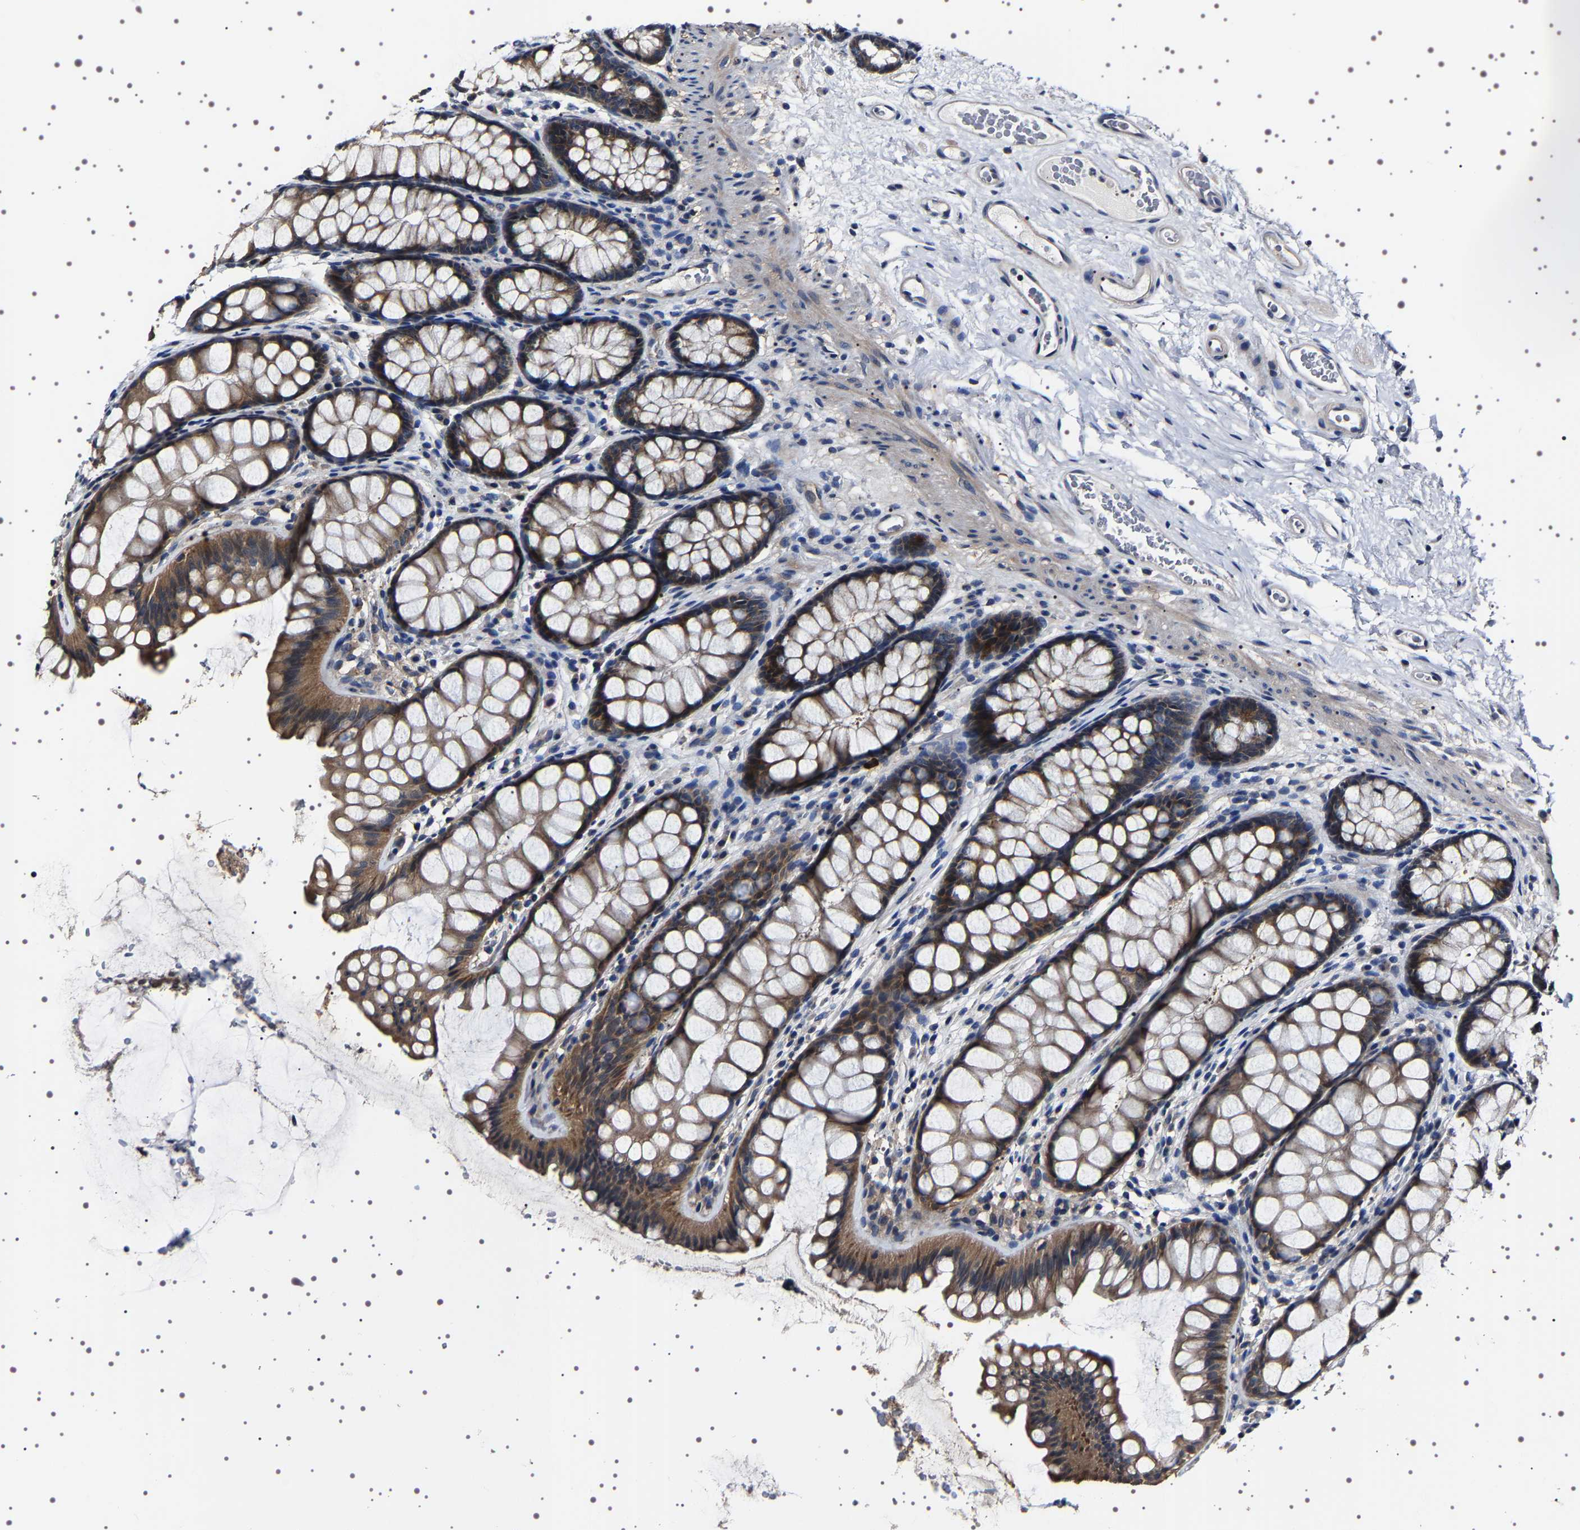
{"staining": {"intensity": "weak", "quantity": ">75%", "location": "cytoplasmic/membranous"}, "tissue": "colon", "cell_type": "Endothelial cells", "image_type": "normal", "snomed": [{"axis": "morphology", "description": "Normal tissue, NOS"}, {"axis": "topography", "description": "Colon"}], "caption": "High-magnification brightfield microscopy of benign colon stained with DAB (brown) and counterstained with hematoxylin (blue). endothelial cells exhibit weak cytoplasmic/membranous staining is present in about>75% of cells. (DAB = brown stain, brightfield microscopy at high magnification).", "gene": "TARBP1", "patient": {"sex": "female", "age": 55}}